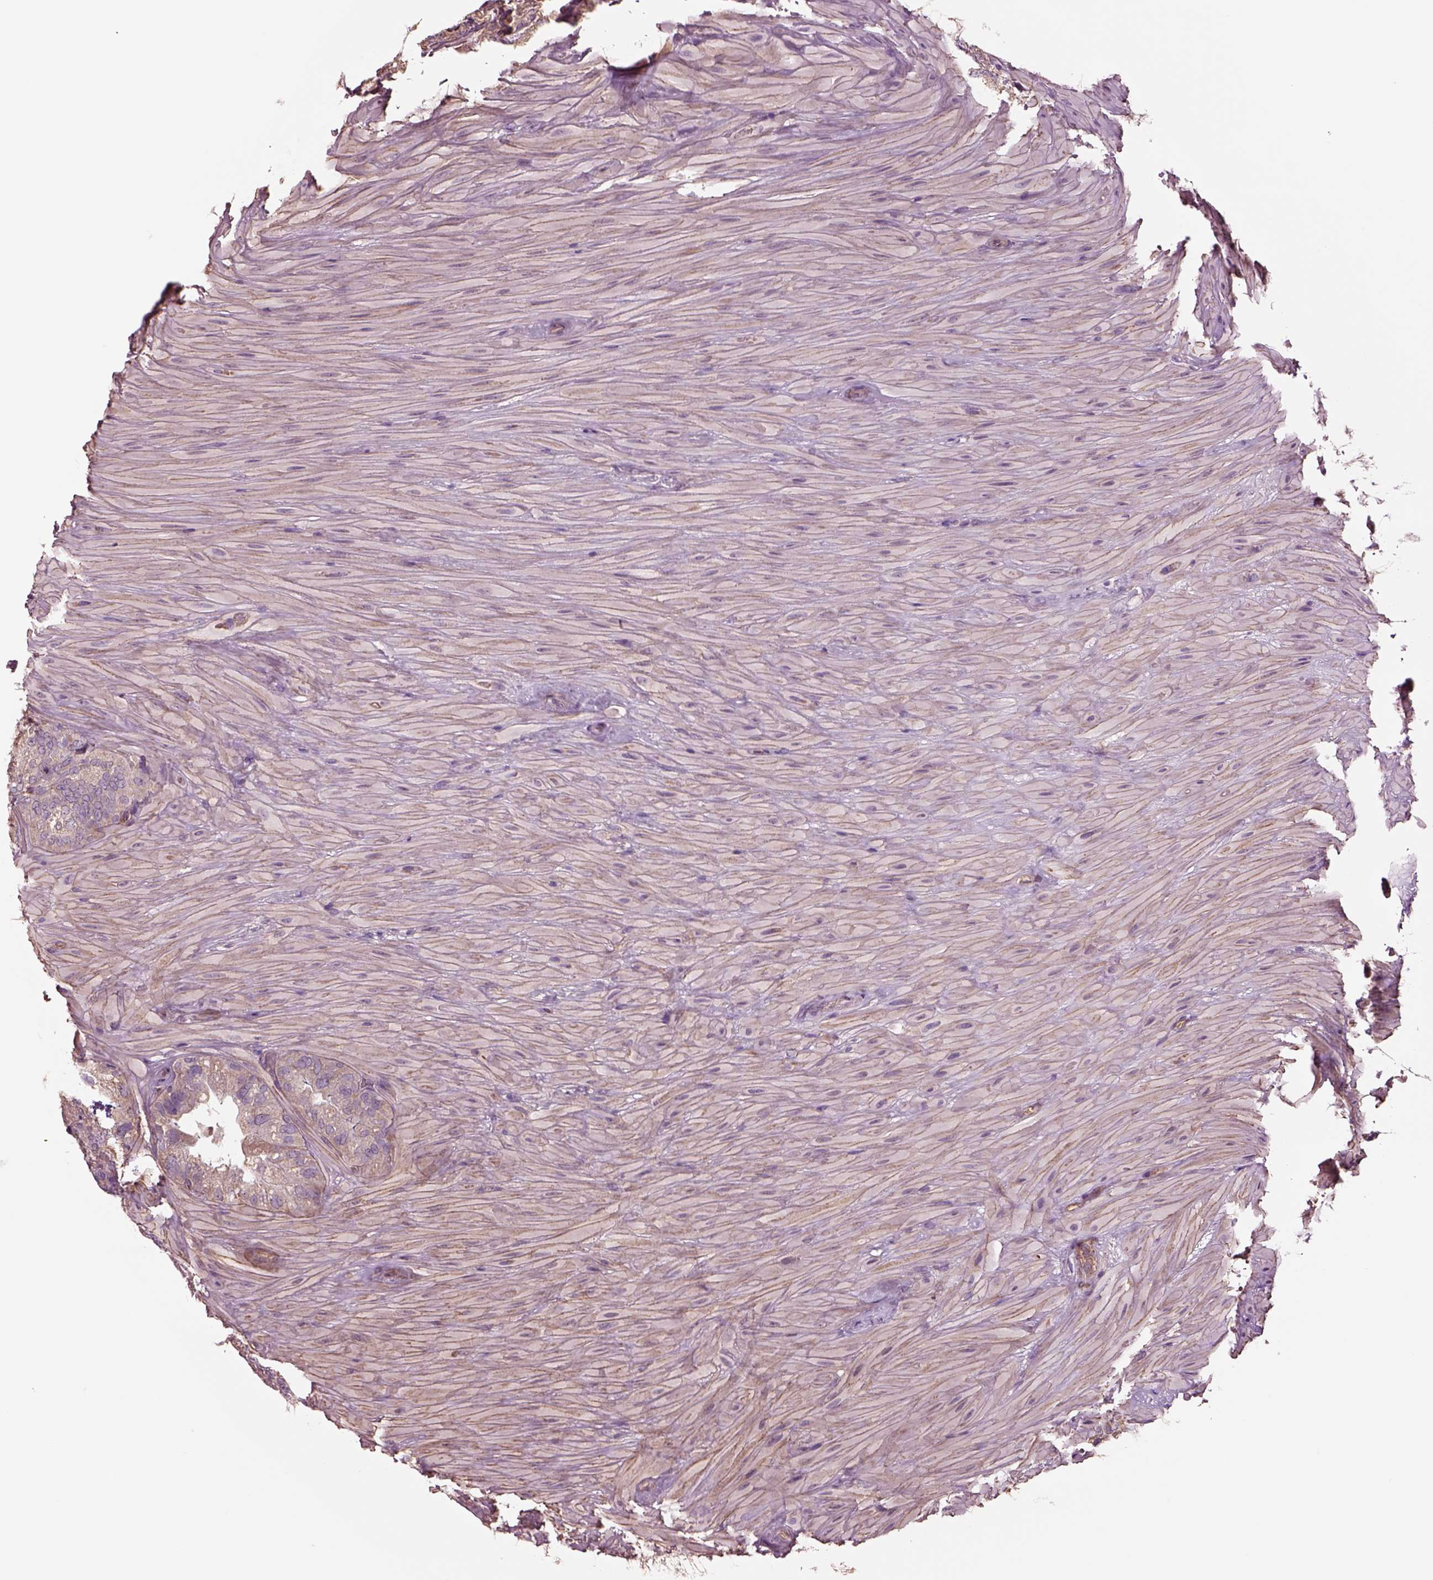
{"staining": {"intensity": "negative", "quantity": "none", "location": "none"}, "tissue": "seminal vesicle", "cell_type": "Glandular cells", "image_type": "normal", "snomed": [{"axis": "morphology", "description": "Normal tissue, NOS"}, {"axis": "topography", "description": "Seminal veicle"}], "caption": "Micrograph shows no significant protein expression in glandular cells of benign seminal vesicle. The staining is performed using DAB brown chromogen with nuclei counter-stained in using hematoxylin.", "gene": "HTR1B", "patient": {"sex": "male", "age": 60}}